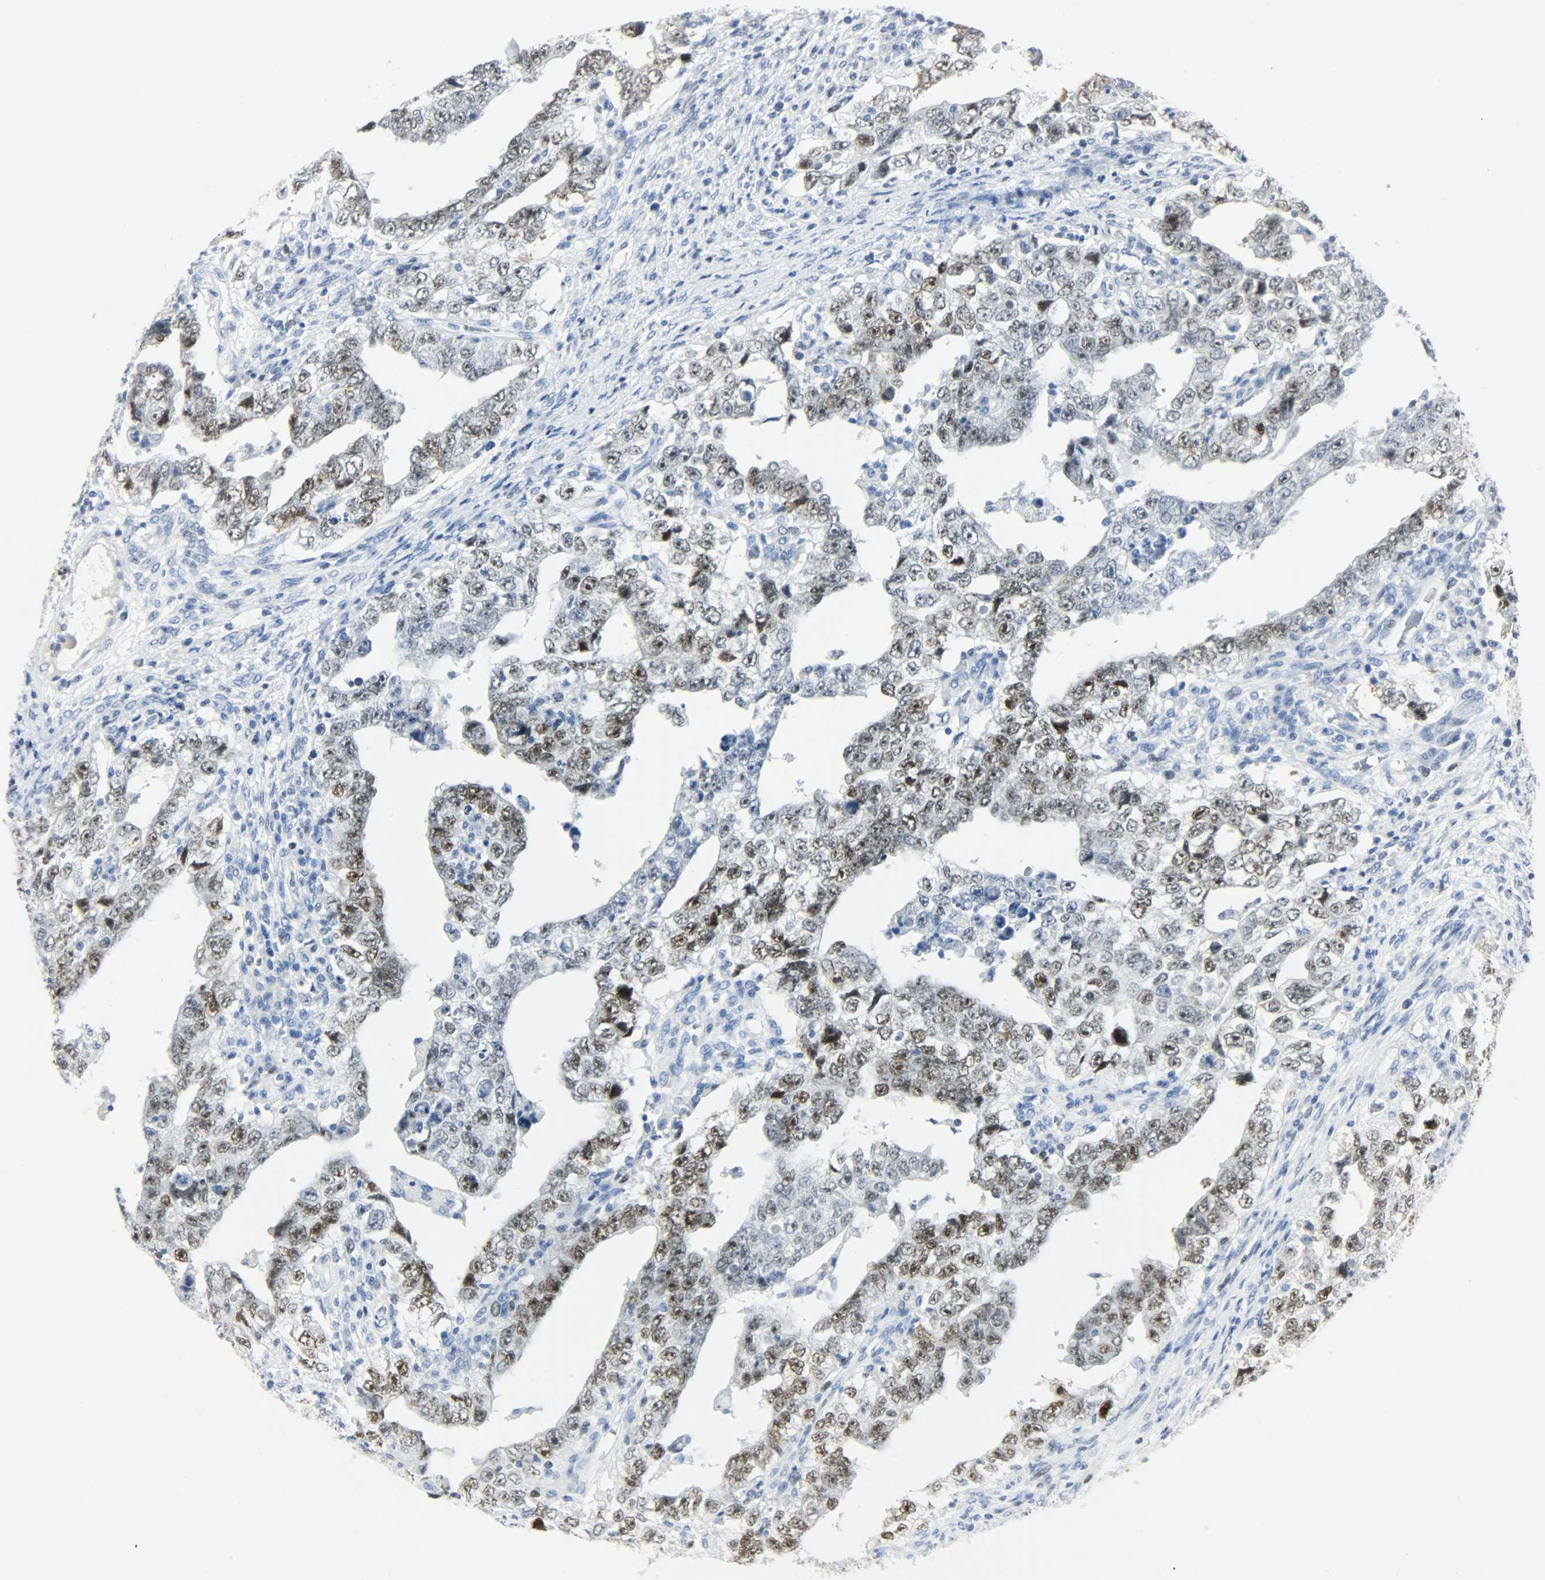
{"staining": {"intensity": "moderate", "quantity": "25%-75%", "location": "nuclear"}, "tissue": "testis cancer", "cell_type": "Tumor cells", "image_type": "cancer", "snomed": [{"axis": "morphology", "description": "Carcinoma, Embryonal, NOS"}, {"axis": "topography", "description": "Testis"}], "caption": "Moderate nuclear staining is appreciated in about 25%-75% of tumor cells in embryonal carcinoma (testis).", "gene": "HELLS", "patient": {"sex": "male", "age": 26}}